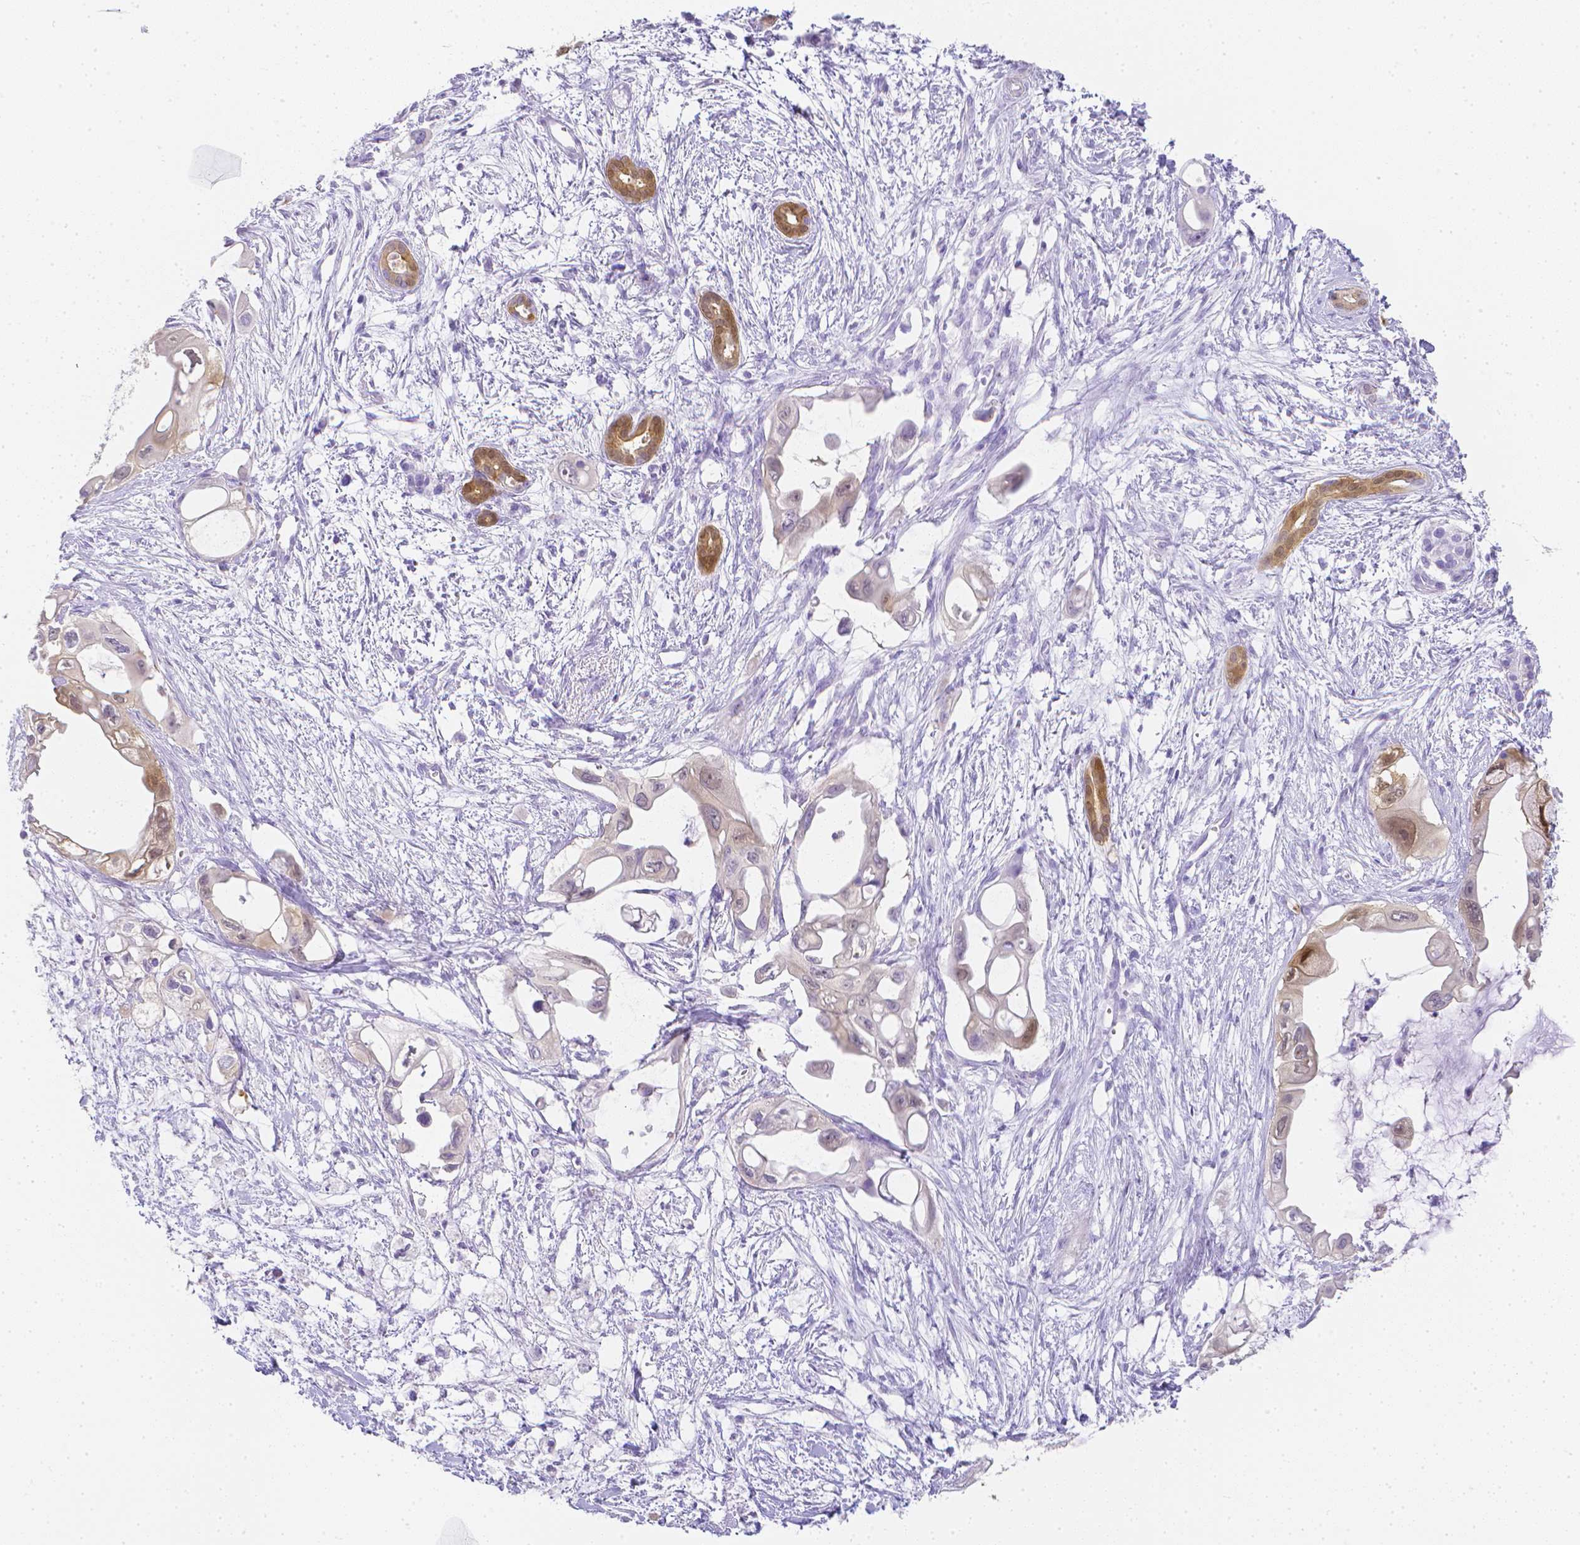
{"staining": {"intensity": "moderate", "quantity": "25%-75%", "location": "cytoplasmic/membranous,nuclear"}, "tissue": "pancreatic cancer", "cell_type": "Tumor cells", "image_type": "cancer", "snomed": [{"axis": "morphology", "description": "Adenocarcinoma, NOS"}, {"axis": "topography", "description": "Pancreas"}], "caption": "Immunohistochemistry (DAB) staining of pancreatic cancer reveals moderate cytoplasmic/membranous and nuclear protein positivity in about 25%-75% of tumor cells.", "gene": "LGALS4", "patient": {"sex": "male", "age": 61}}